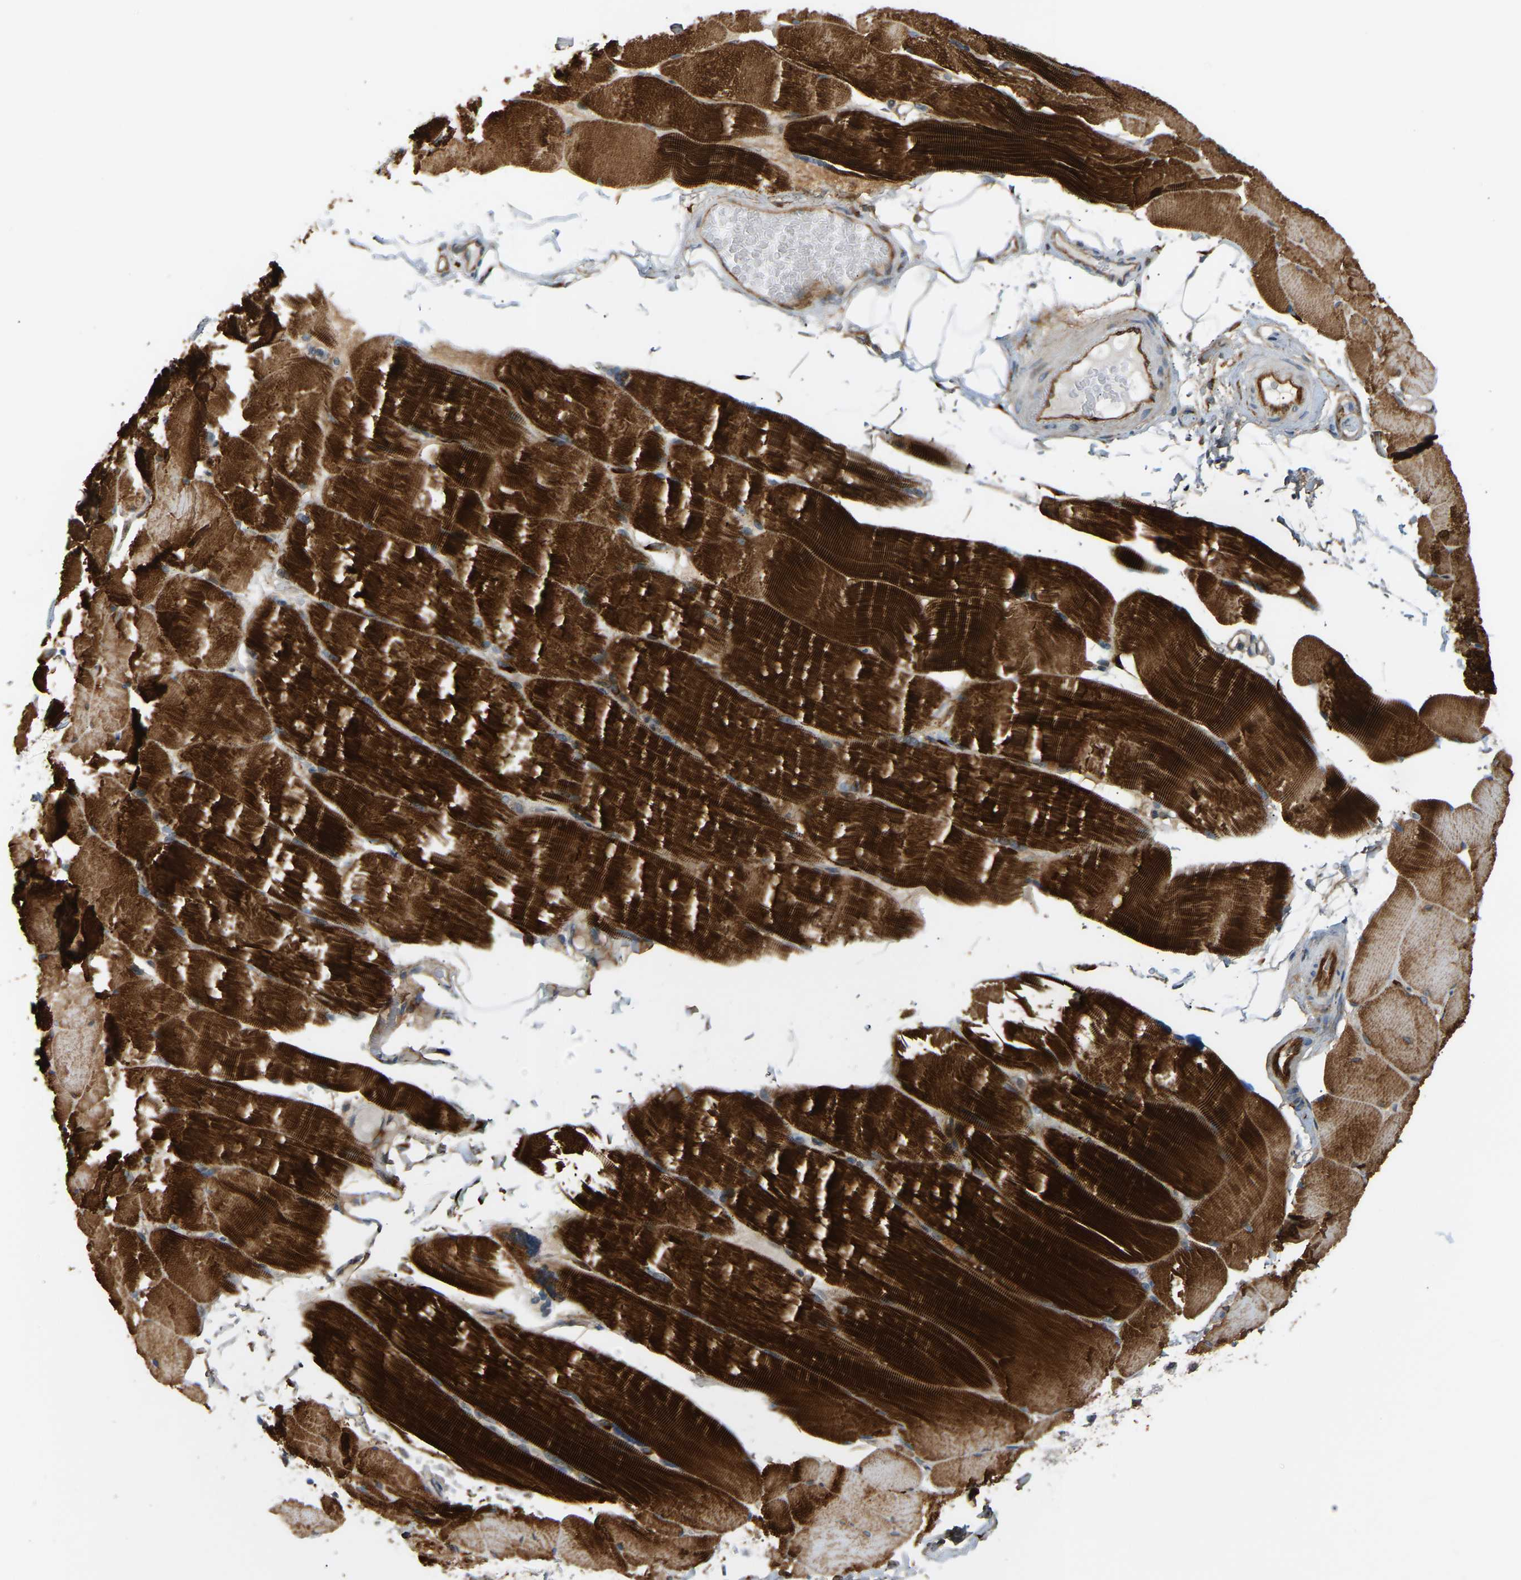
{"staining": {"intensity": "strong", "quantity": ">75%", "location": "cytoplasmic/membranous"}, "tissue": "skeletal muscle", "cell_type": "Myocytes", "image_type": "normal", "snomed": [{"axis": "morphology", "description": "Normal tissue, NOS"}, {"axis": "topography", "description": "Skin"}, {"axis": "topography", "description": "Skeletal muscle"}], "caption": "A high amount of strong cytoplasmic/membranous staining is seen in about >75% of myocytes in unremarkable skeletal muscle. Immunohistochemistry (ihc) stains the protein in brown and the nuclei are stained blue.", "gene": "PLCG2", "patient": {"sex": "male", "age": 83}}